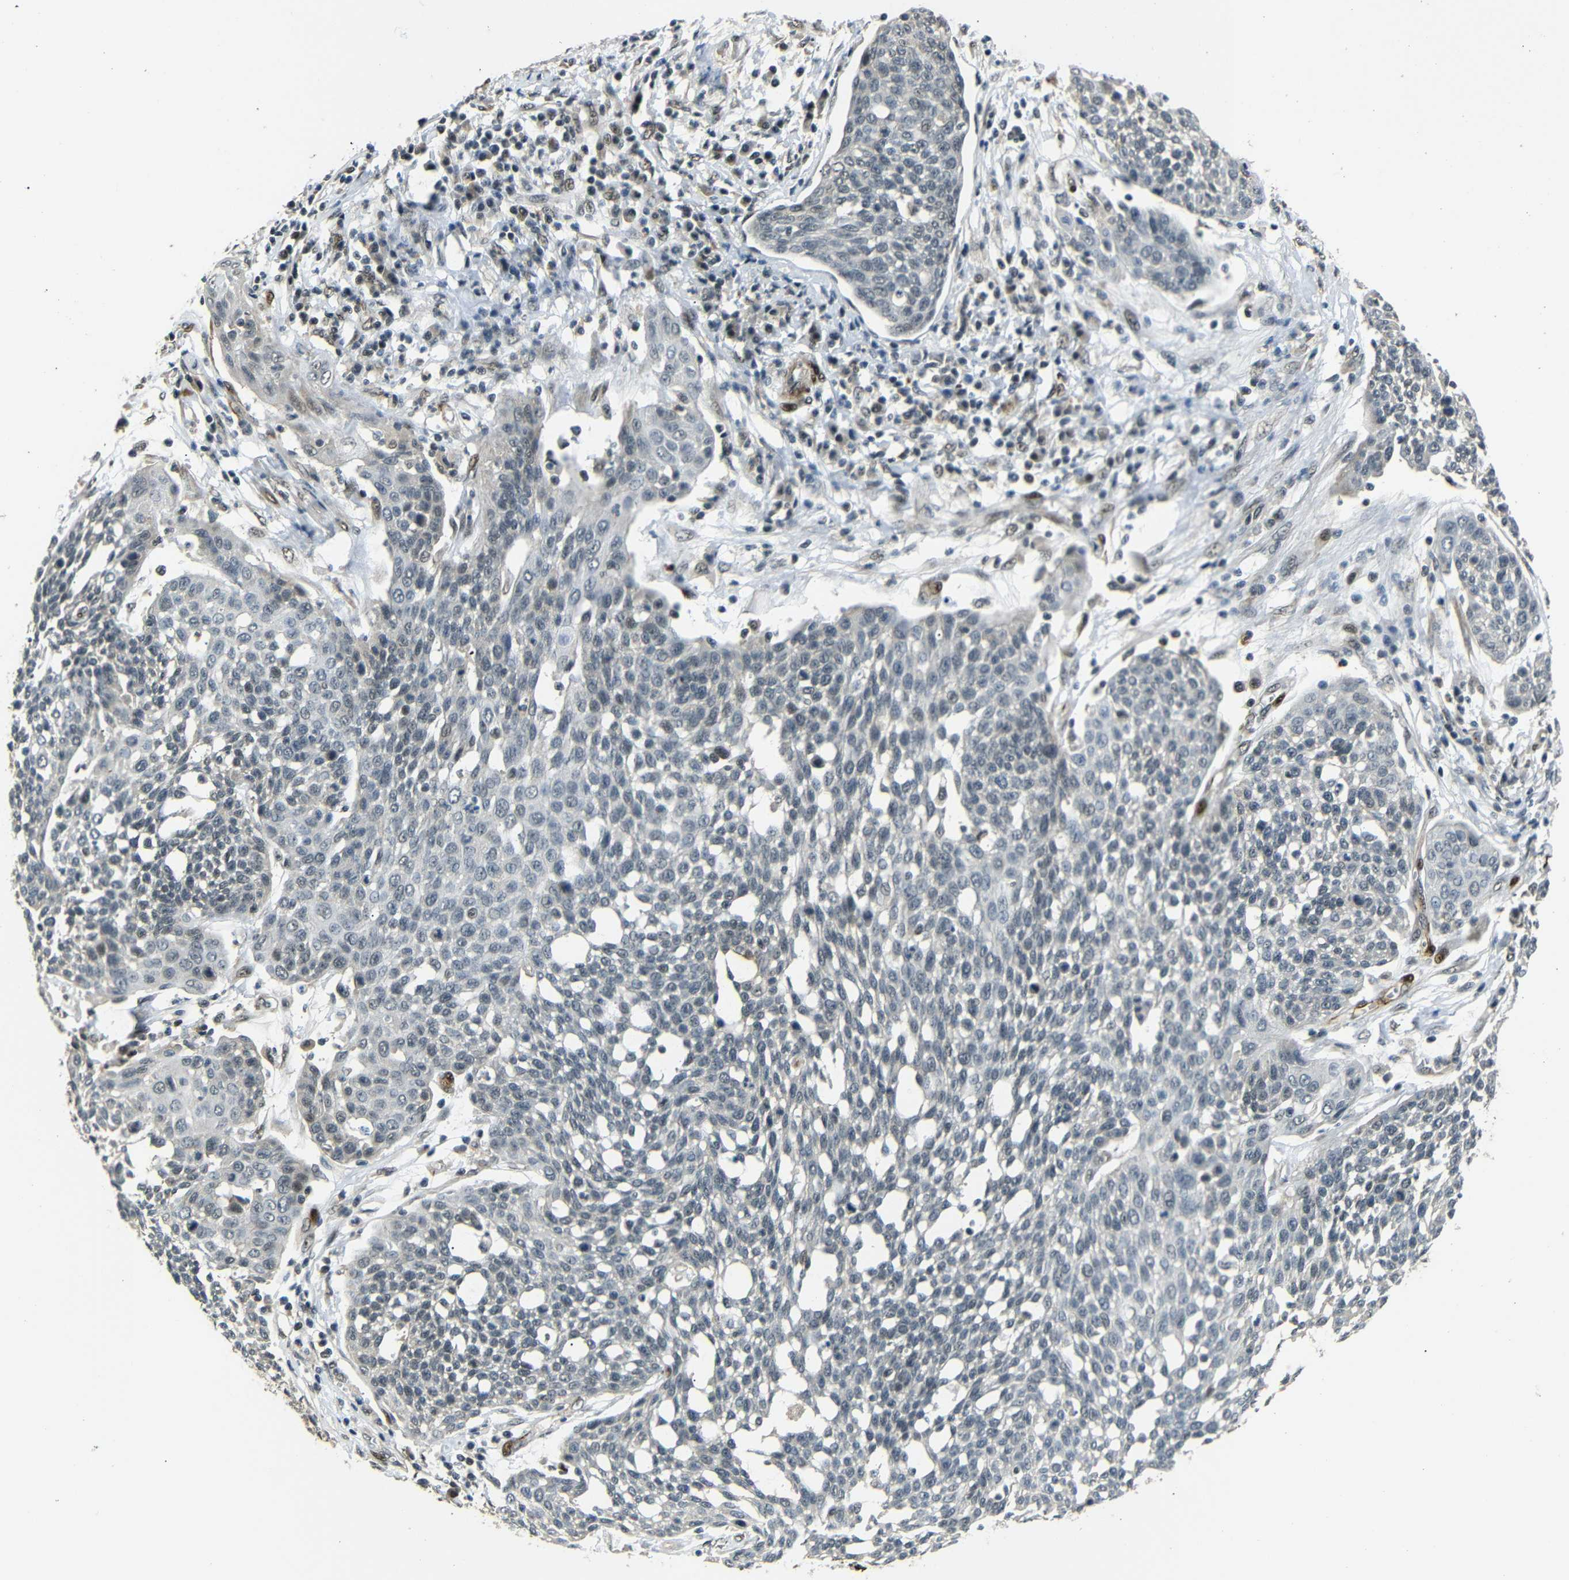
{"staining": {"intensity": "negative", "quantity": "none", "location": "none"}, "tissue": "cervical cancer", "cell_type": "Tumor cells", "image_type": "cancer", "snomed": [{"axis": "morphology", "description": "Squamous cell carcinoma, NOS"}, {"axis": "topography", "description": "Cervix"}], "caption": "An image of squamous cell carcinoma (cervical) stained for a protein displays no brown staining in tumor cells.", "gene": "TBX2", "patient": {"sex": "female", "age": 34}}